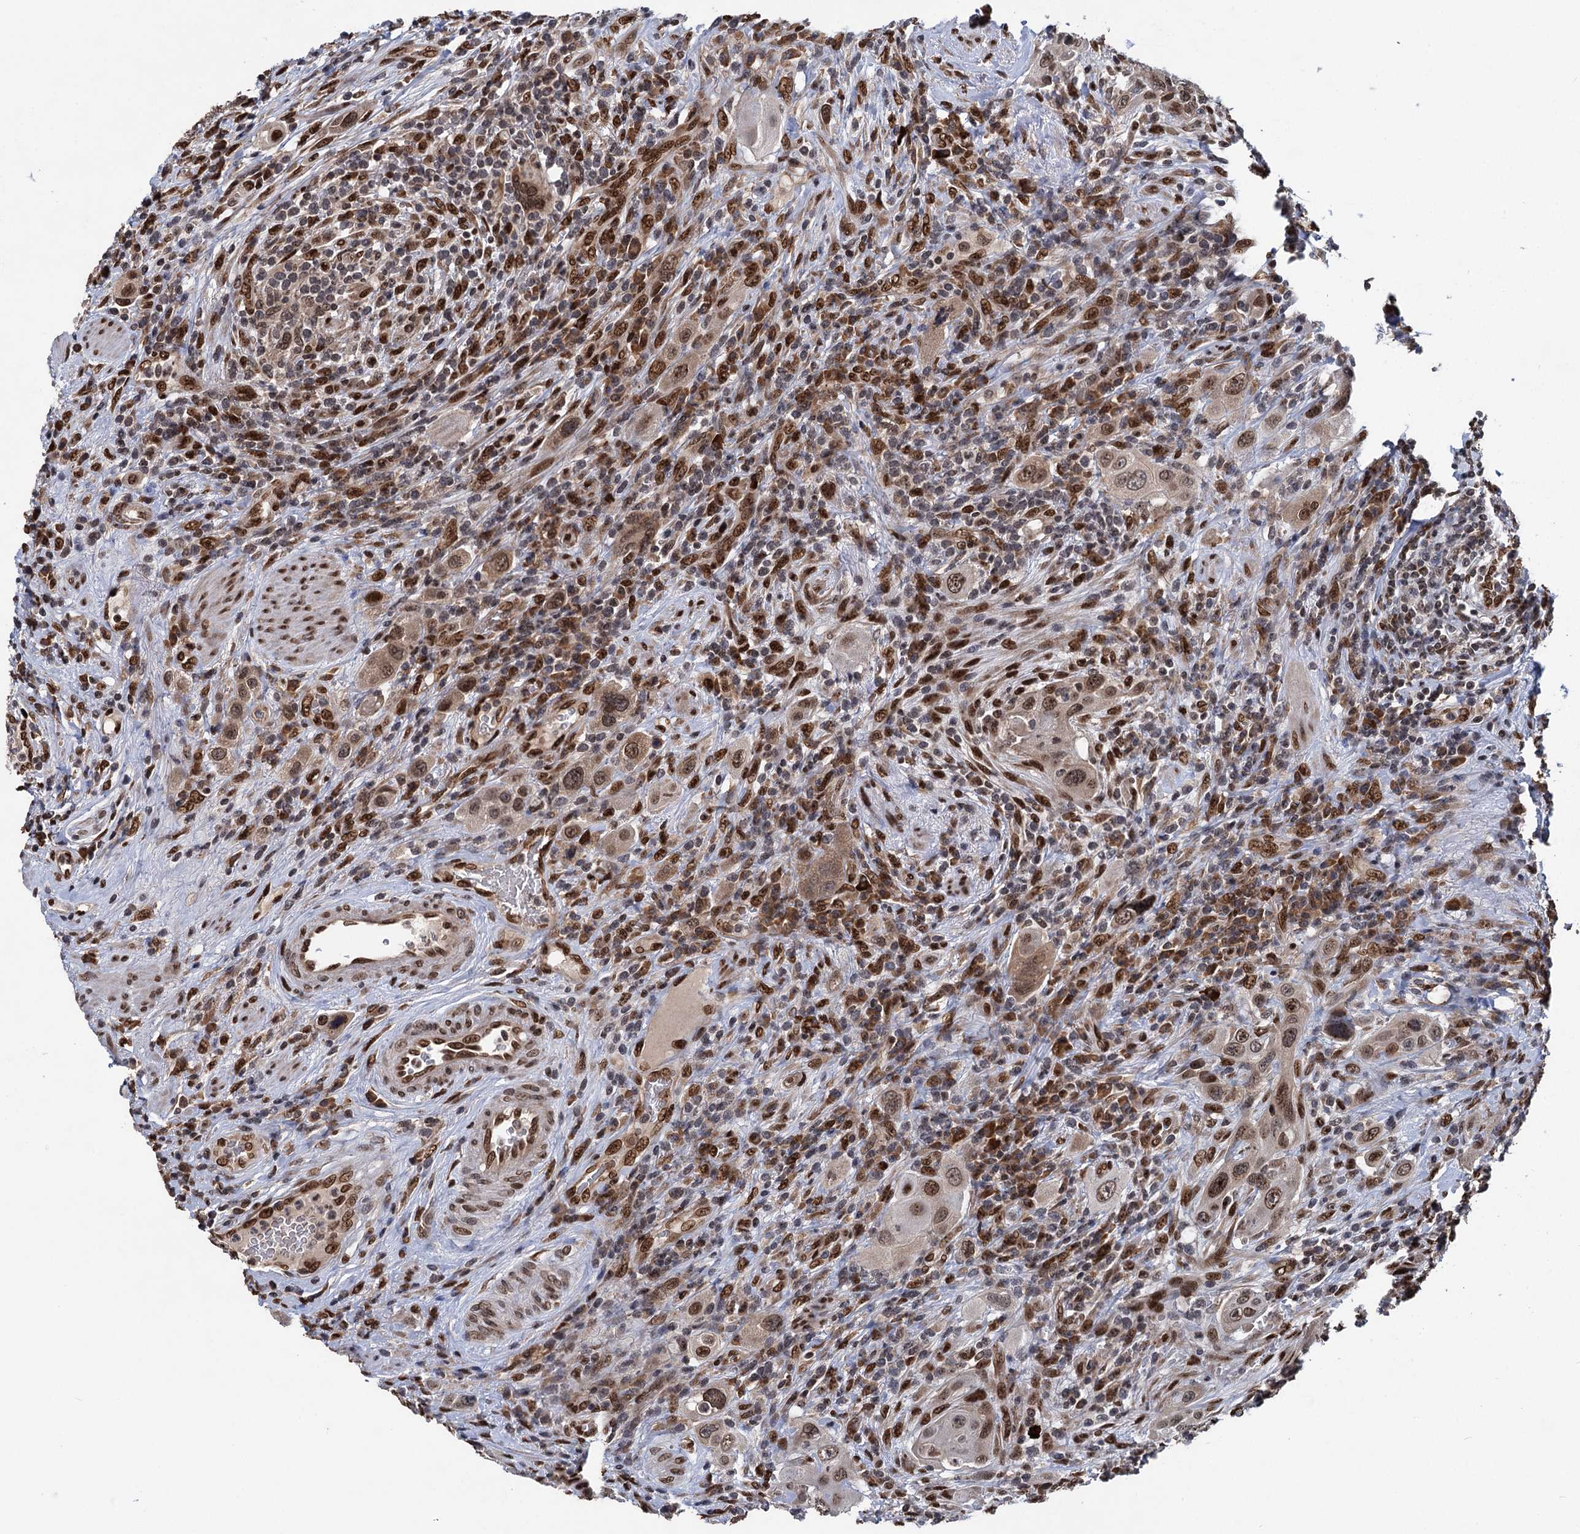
{"staining": {"intensity": "moderate", "quantity": ">75%", "location": "nuclear"}, "tissue": "urothelial cancer", "cell_type": "Tumor cells", "image_type": "cancer", "snomed": [{"axis": "morphology", "description": "Urothelial carcinoma, High grade"}, {"axis": "topography", "description": "Urinary bladder"}], "caption": "Immunohistochemistry (IHC) (DAB) staining of urothelial cancer demonstrates moderate nuclear protein staining in approximately >75% of tumor cells. (Brightfield microscopy of DAB IHC at high magnification).", "gene": "MESD", "patient": {"sex": "male", "age": 50}}